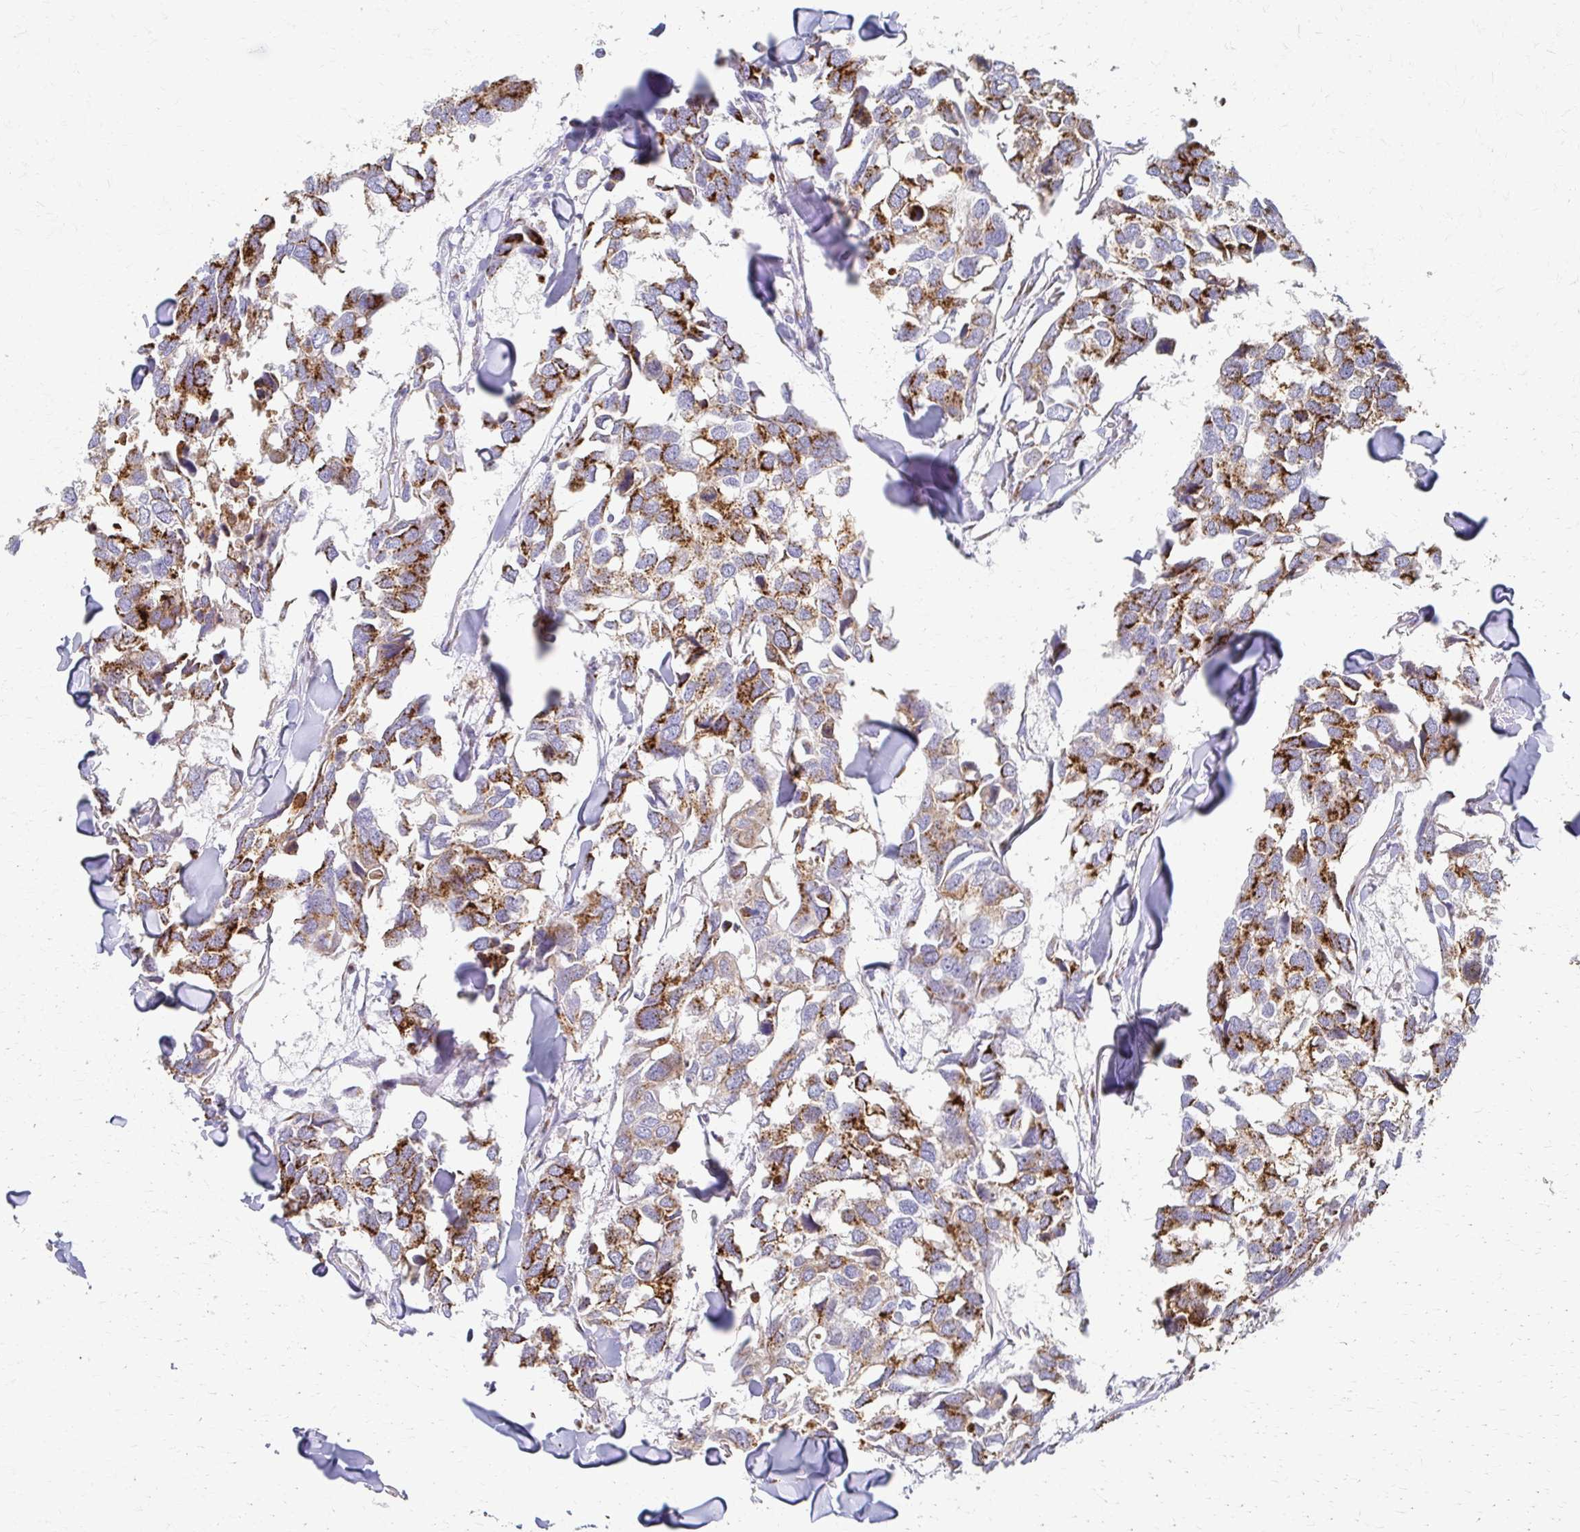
{"staining": {"intensity": "moderate", "quantity": ">75%", "location": "cytoplasmic/membranous"}, "tissue": "breast cancer", "cell_type": "Tumor cells", "image_type": "cancer", "snomed": [{"axis": "morphology", "description": "Duct carcinoma"}, {"axis": "topography", "description": "Breast"}], "caption": "Immunohistochemical staining of human intraductal carcinoma (breast) reveals medium levels of moderate cytoplasmic/membranous positivity in about >75% of tumor cells. The staining was performed using DAB to visualize the protein expression in brown, while the nuclei were stained in blue with hematoxylin (Magnification: 20x).", "gene": "TM9SF1", "patient": {"sex": "female", "age": 83}}